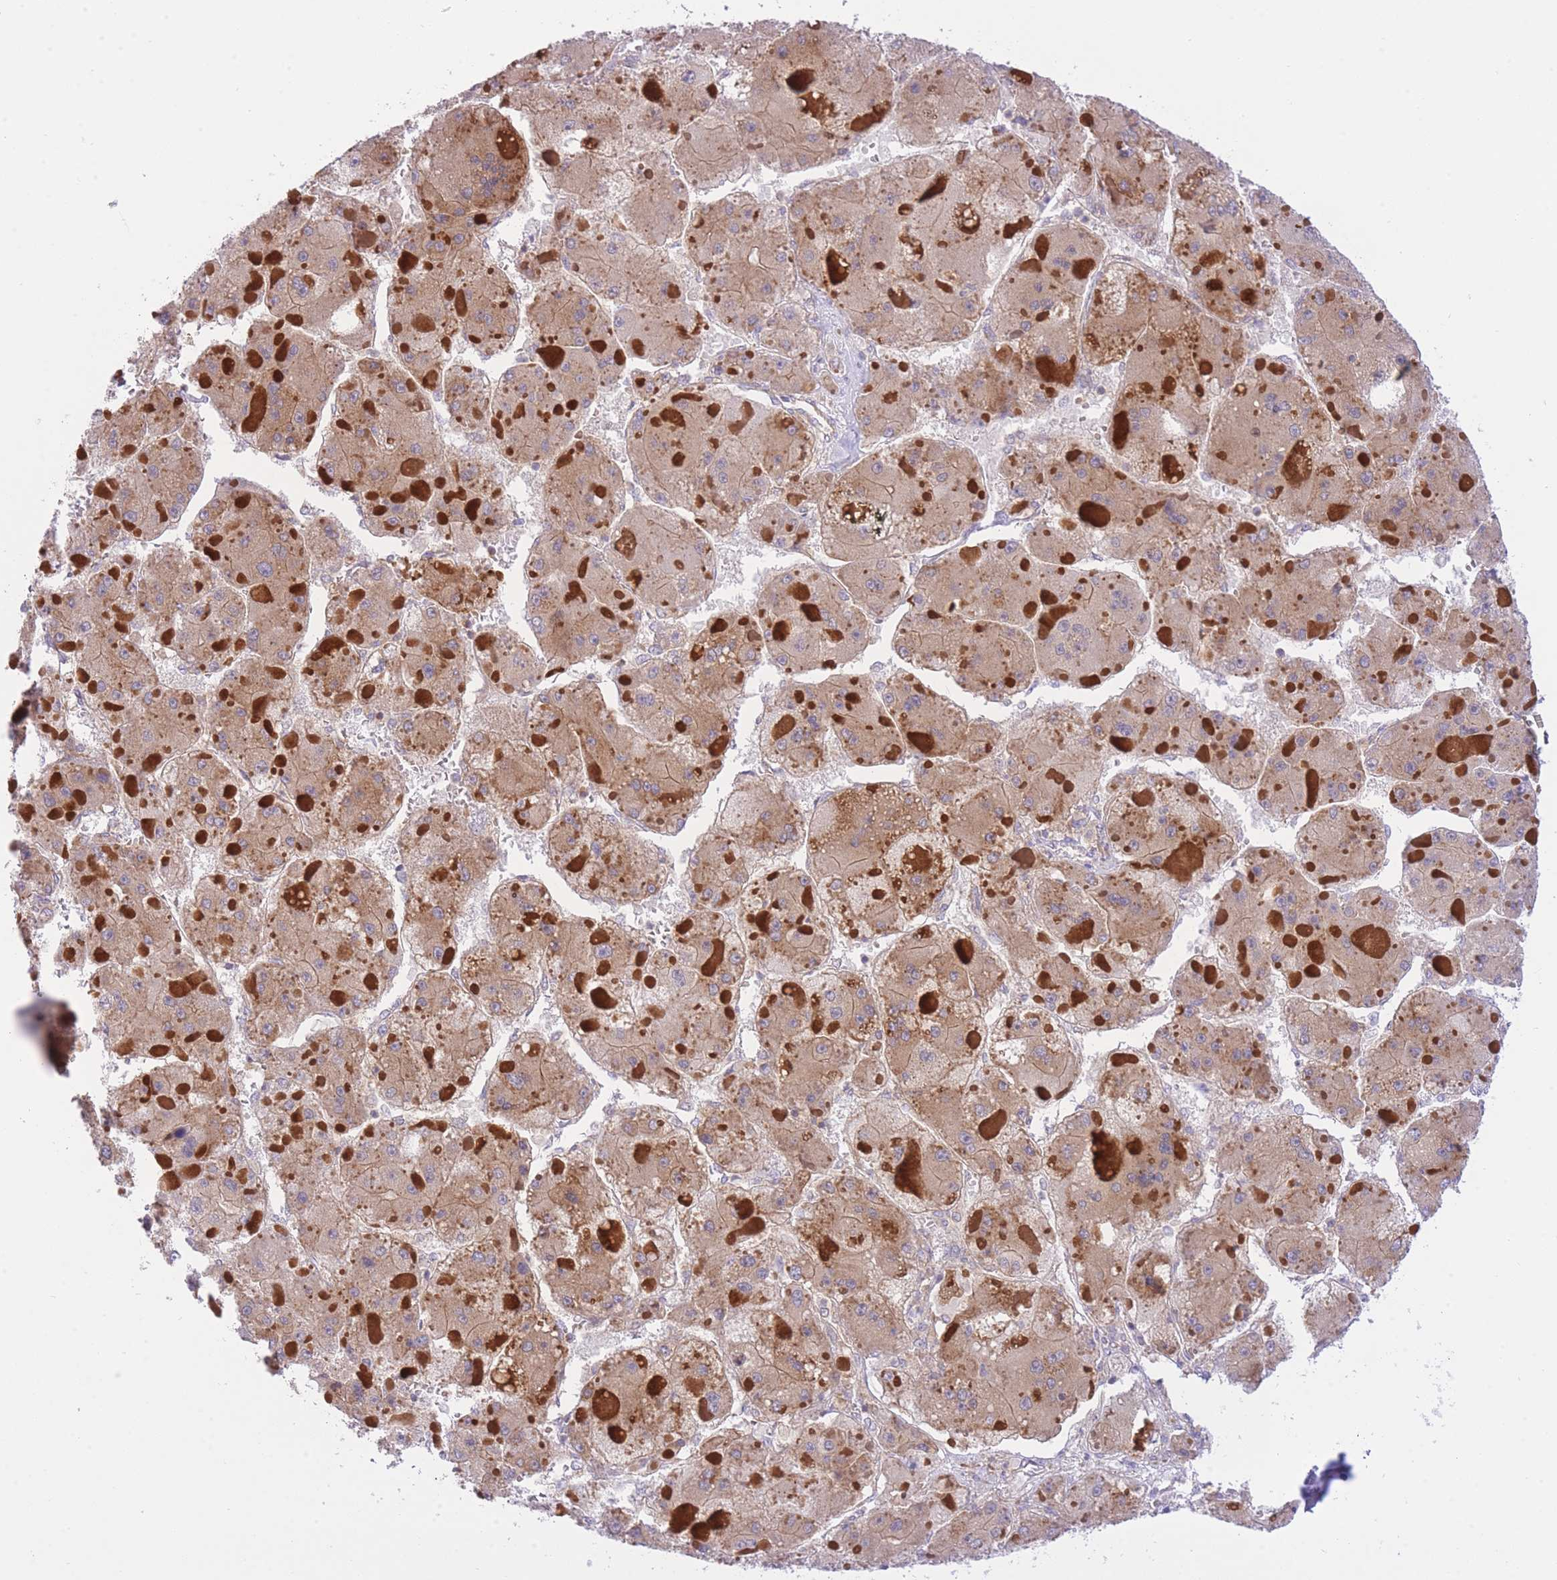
{"staining": {"intensity": "moderate", "quantity": ">75%", "location": "cytoplasmic/membranous"}, "tissue": "liver cancer", "cell_type": "Tumor cells", "image_type": "cancer", "snomed": [{"axis": "morphology", "description": "Carcinoma, Hepatocellular, NOS"}, {"axis": "topography", "description": "Liver"}], "caption": "Protein staining shows moderate cytoplasmic/membranous staining in about >75% of tumor cells in liver hepatocellular carcinoma. The staining was performed using DAB (3,3'-diaminobenzidine), with brown indicating positive protein expression. Nuclei are stained blue with hematoxylin.", "gene": "EIF2B2", "patient": {"sex": "female", "age": 73}}